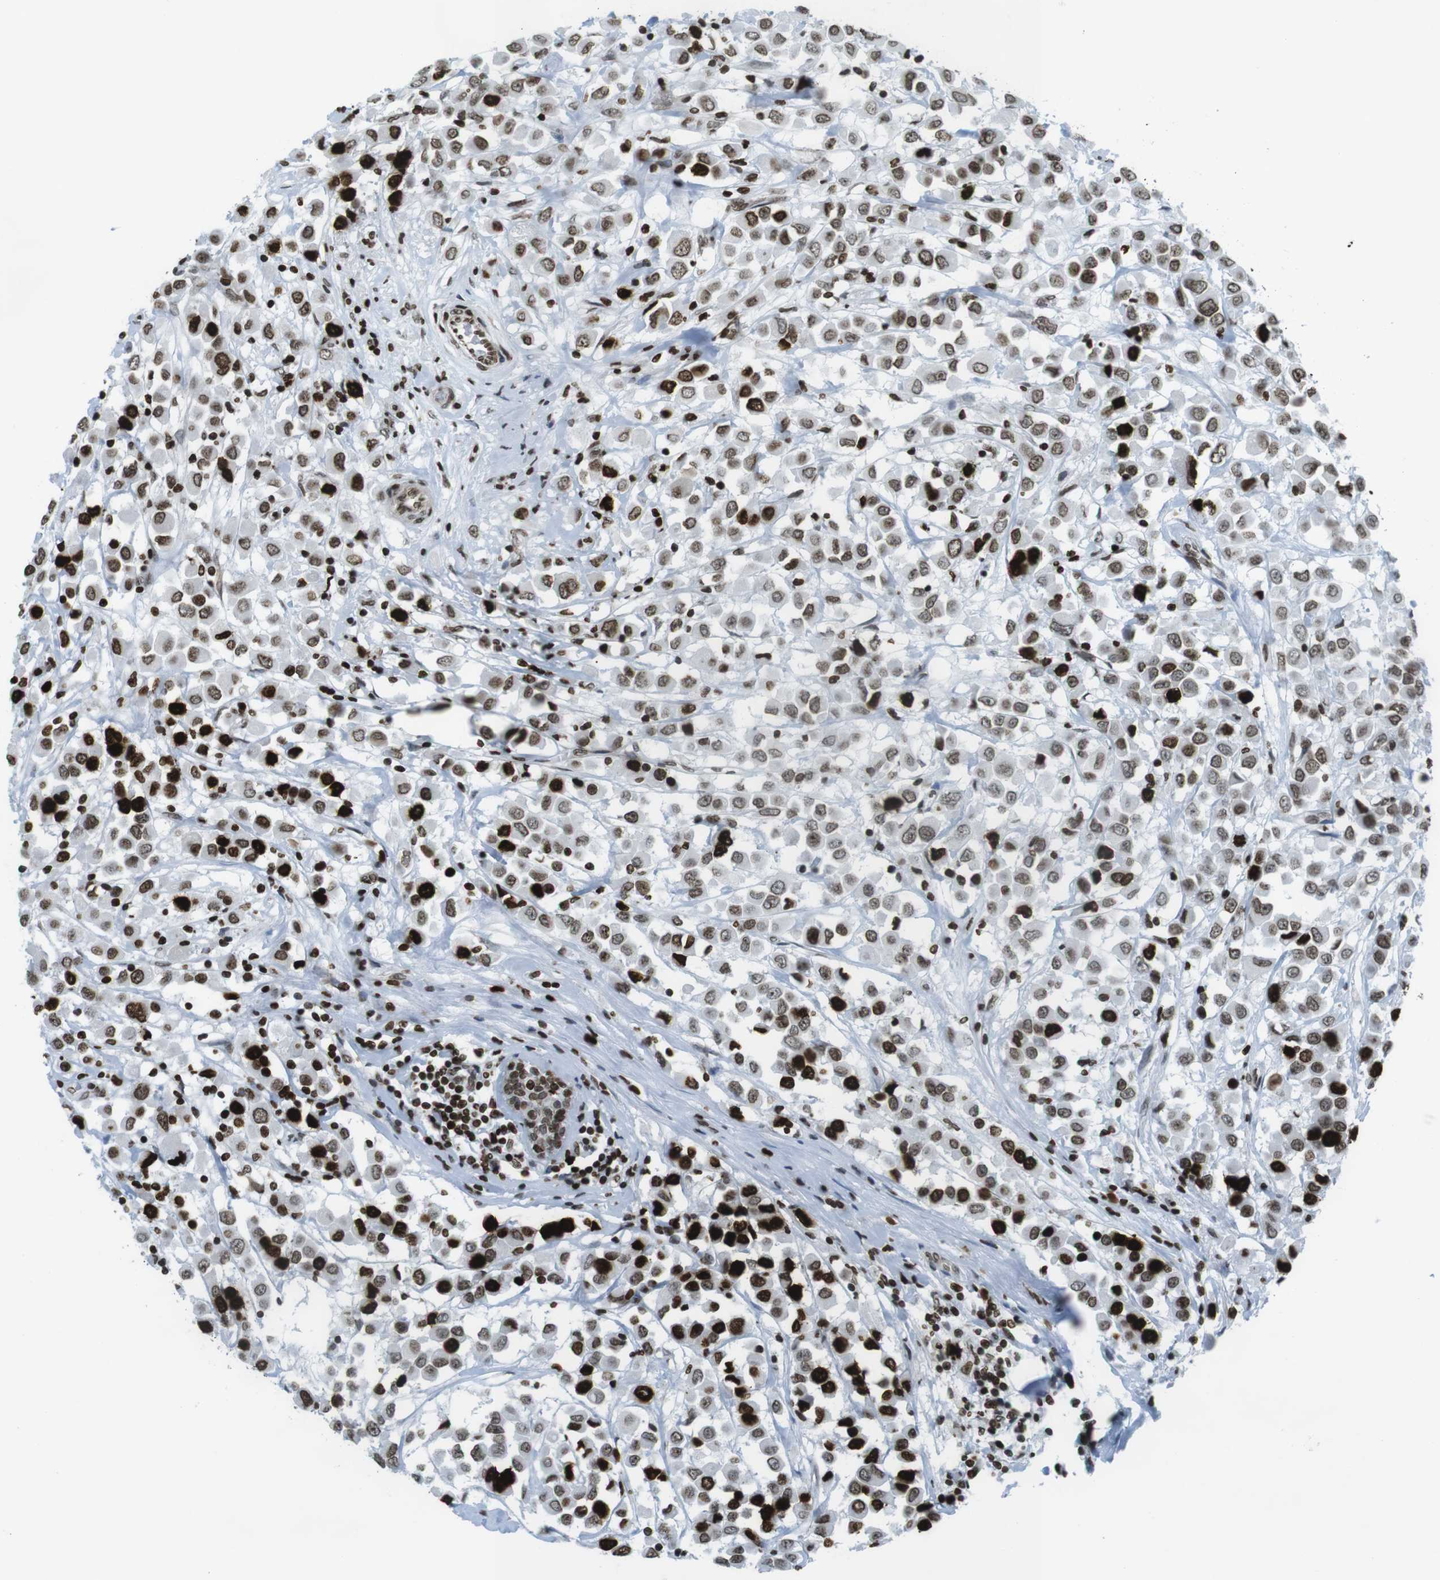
{"staining": {"intensity": "strong", "quantity": ">75%", "location": "nuclear"}, "tissue": "breast cancer", "cell_type": "Tumor cells", "image_type": "cancer", "snomed": [{"axis": "morphology", "description": "Duct carcinoma"}, {"axis": "topography", "description": "Breast"}], "caption": "Immunohistochemical staining of human breast cancer (invasive ductal carcinoma) shows strong nuclear protein positivity in approximately >75% of tumor cells. The staining was performed using DAB to visualize the protein expression in brown, while the nuclei were stained in blue with hematoxylin (Magnification: 20x).", "gene": "H2AC8", "patient": {"sex": "female", "age": 61}}